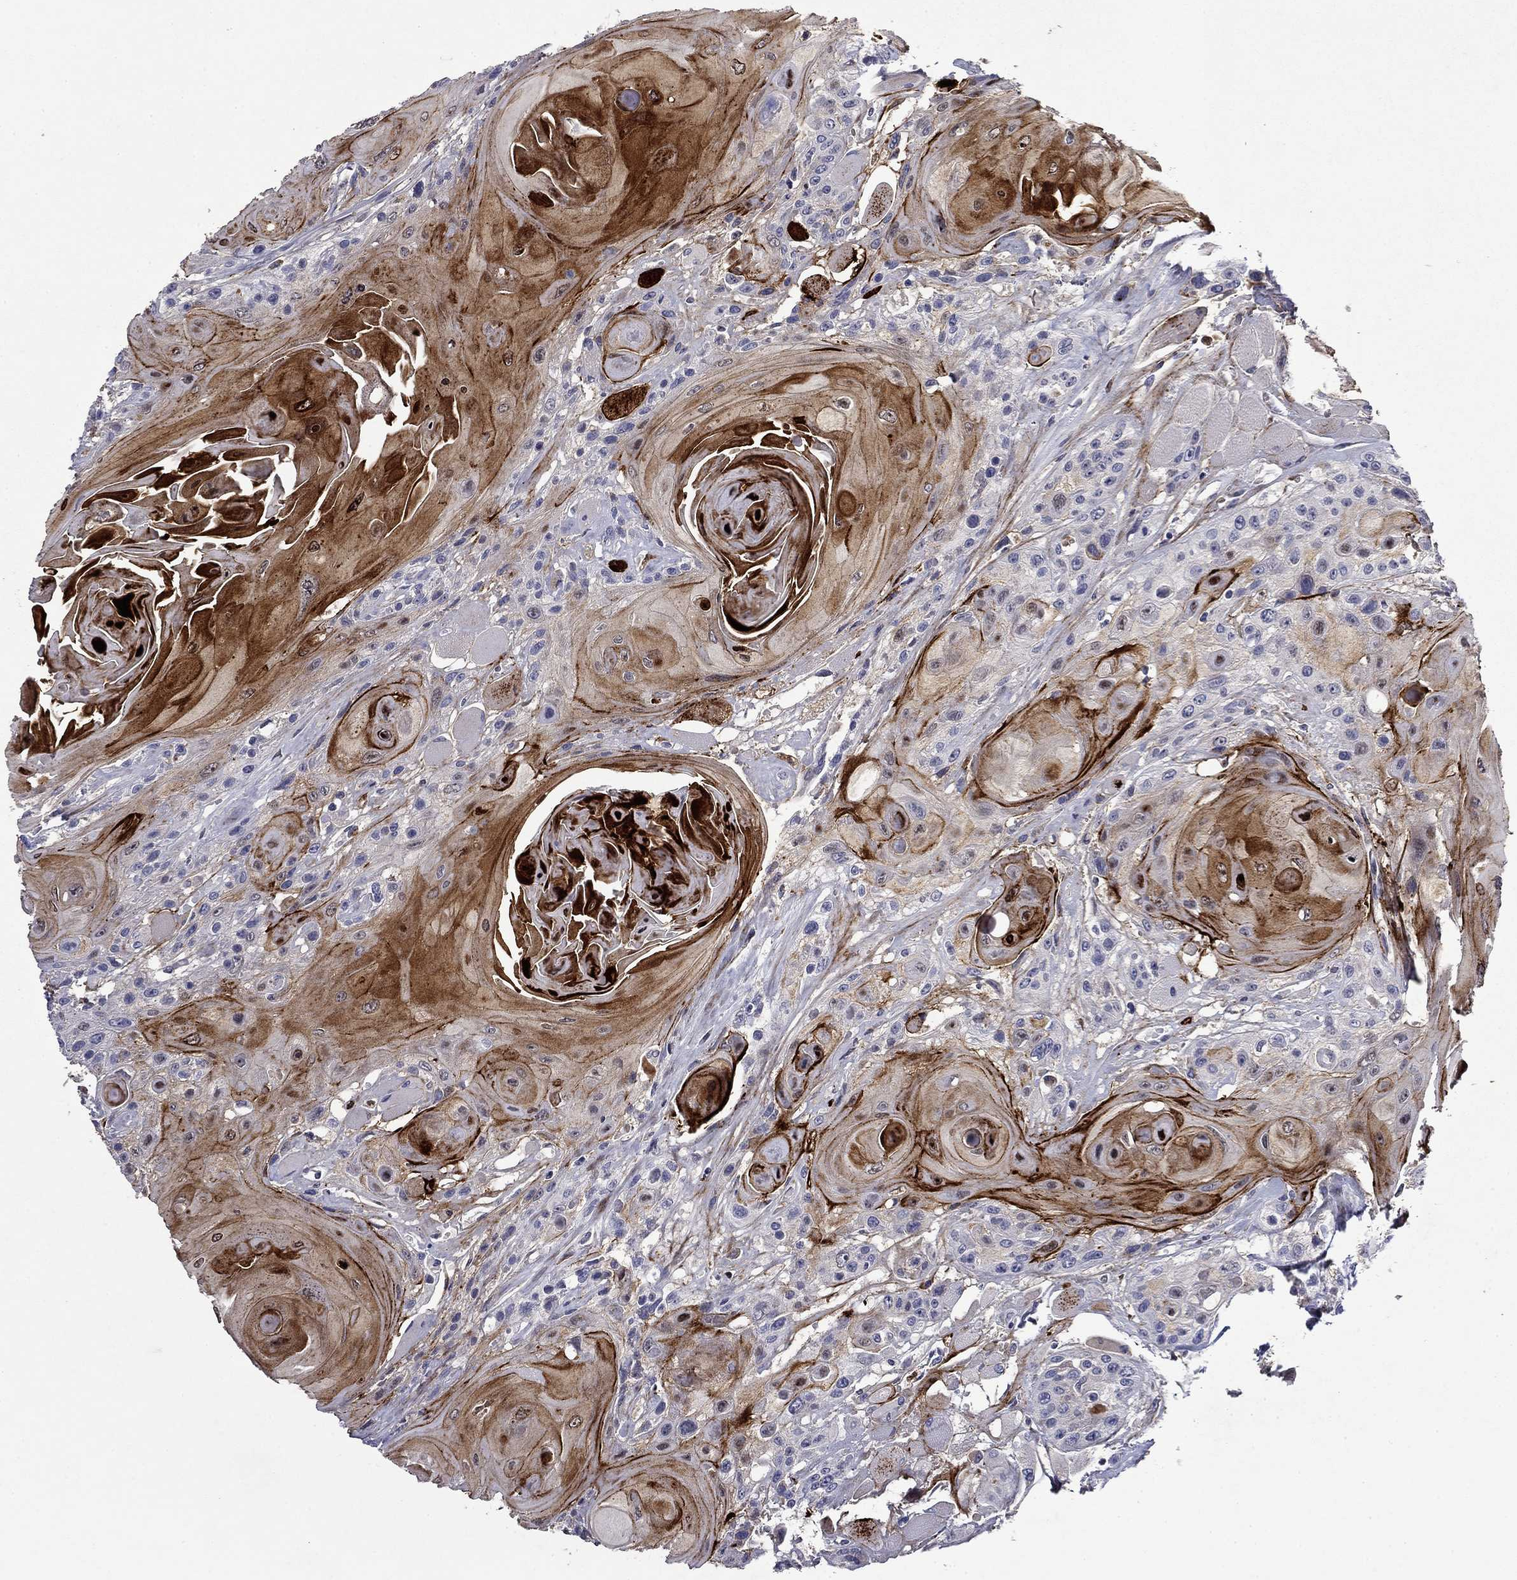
{"staining": {"intensity": "moderate", "quantity": "<25%", "location": "cytoplasmic/membranous"}, "tissue": "head and neck cancer", "cell_type": "Tumor cells", "image_type": "cancer", "snomed": [{"axis": "morphology", "description": "Squamous cell carcinoma, NOS"}, {"axis": "topography", "description": "Head-Neck"}], "caption": "Protein staining of squamous cell carcinoma (head and neck) tissue reveals moderate cytoplasmic/membranous expression in approximately <25% of tumor cells.", "gene": "IRF5", "patient": {"sex": "female", "age": 59}}